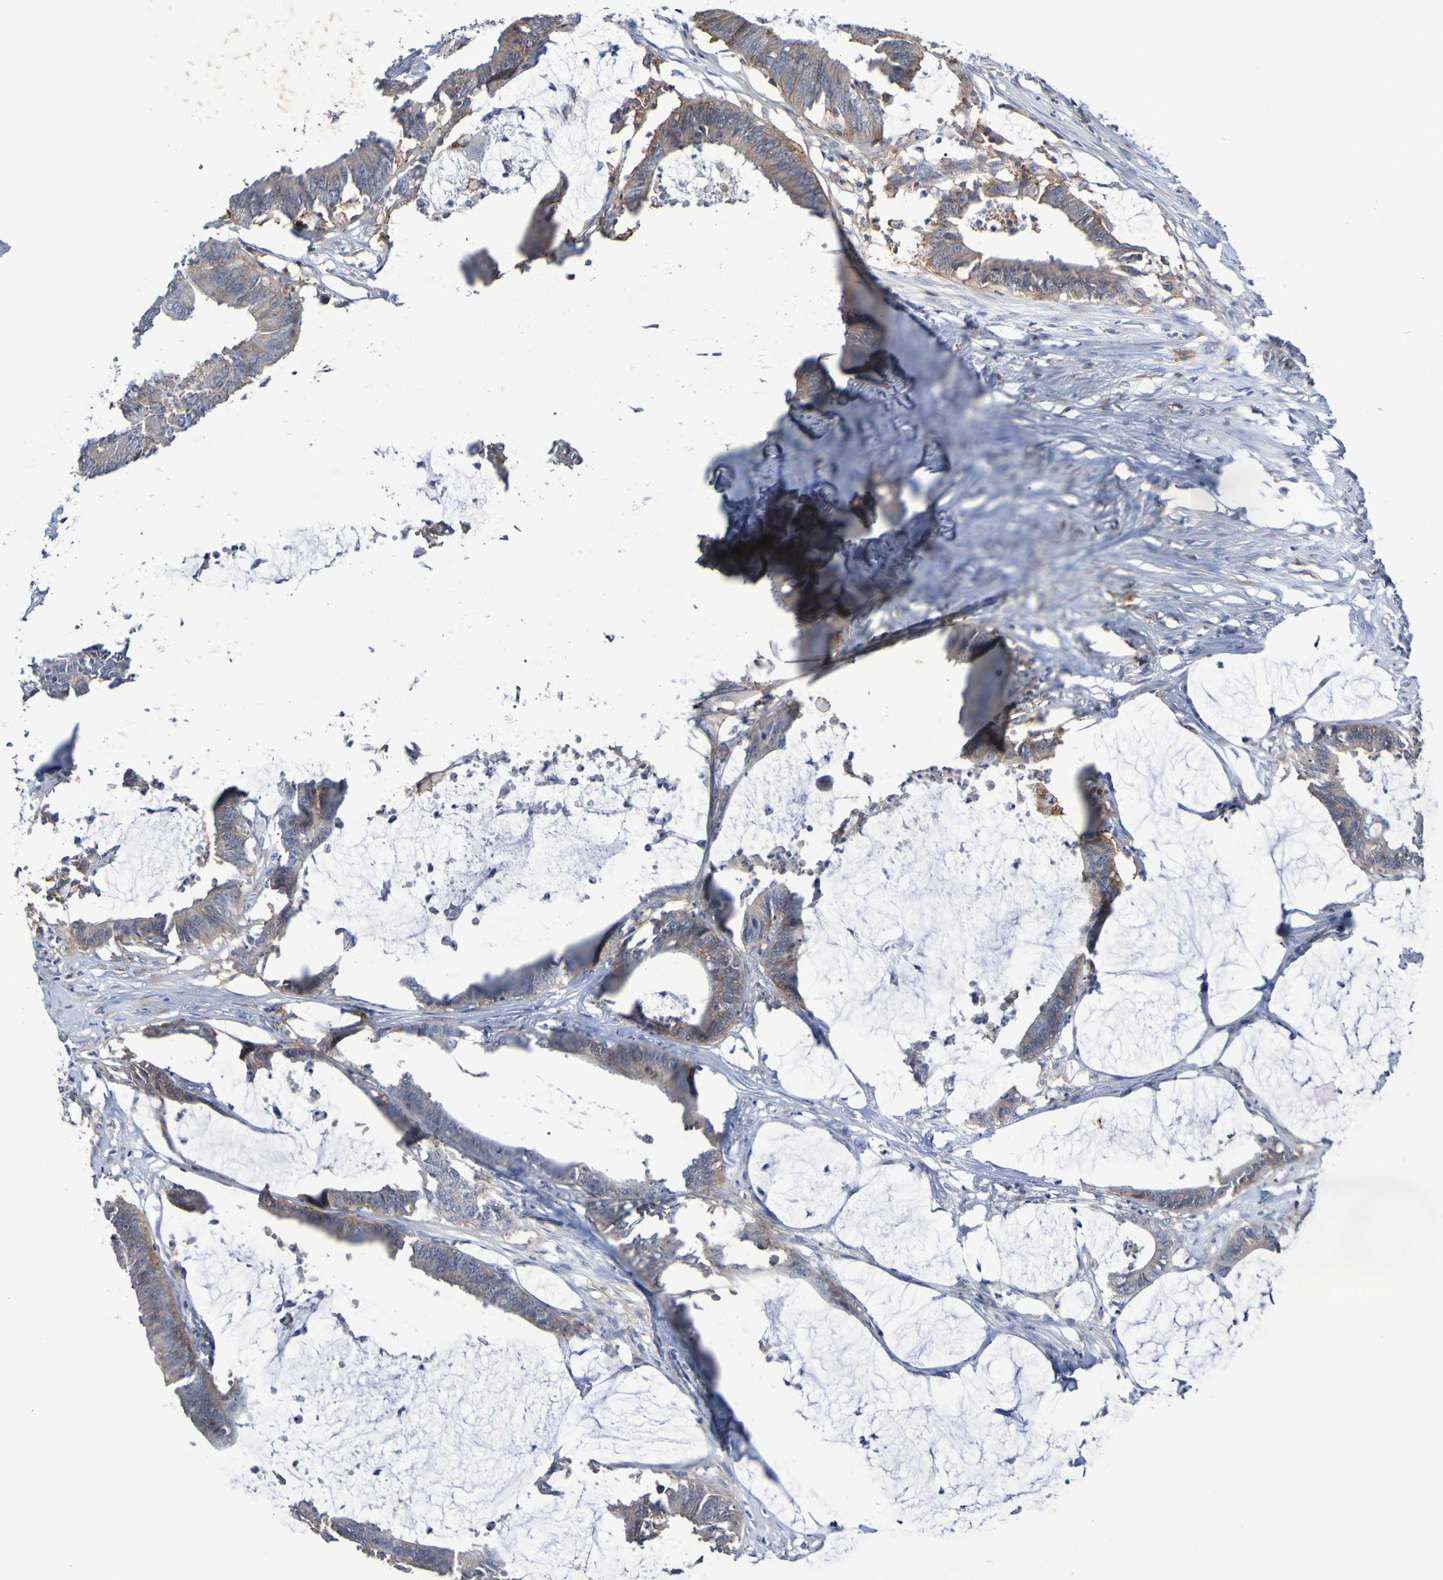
{"staining": {"intensity": "weak", "quantity": ">75%", "location": "cytoplasmic/membranous"}, "tissue": "colorectal cancer", "cell_type": "Tumor cells", "image_type": "cancer", "snomed": [{"axis": "morphology", "description": "Adenocarcinoma, NOS"}, {"axis": "topography", "description": "Rectum"}], "caption": "Adenocarcinoma (colorectal) tissue exhibits weak cytoplasmic/membranous staining in about >75% of tumor cells, visualized by immunohistochemistry.", "gene": "SLC3A2", "patient": {"sex": "female", "age": 66}}